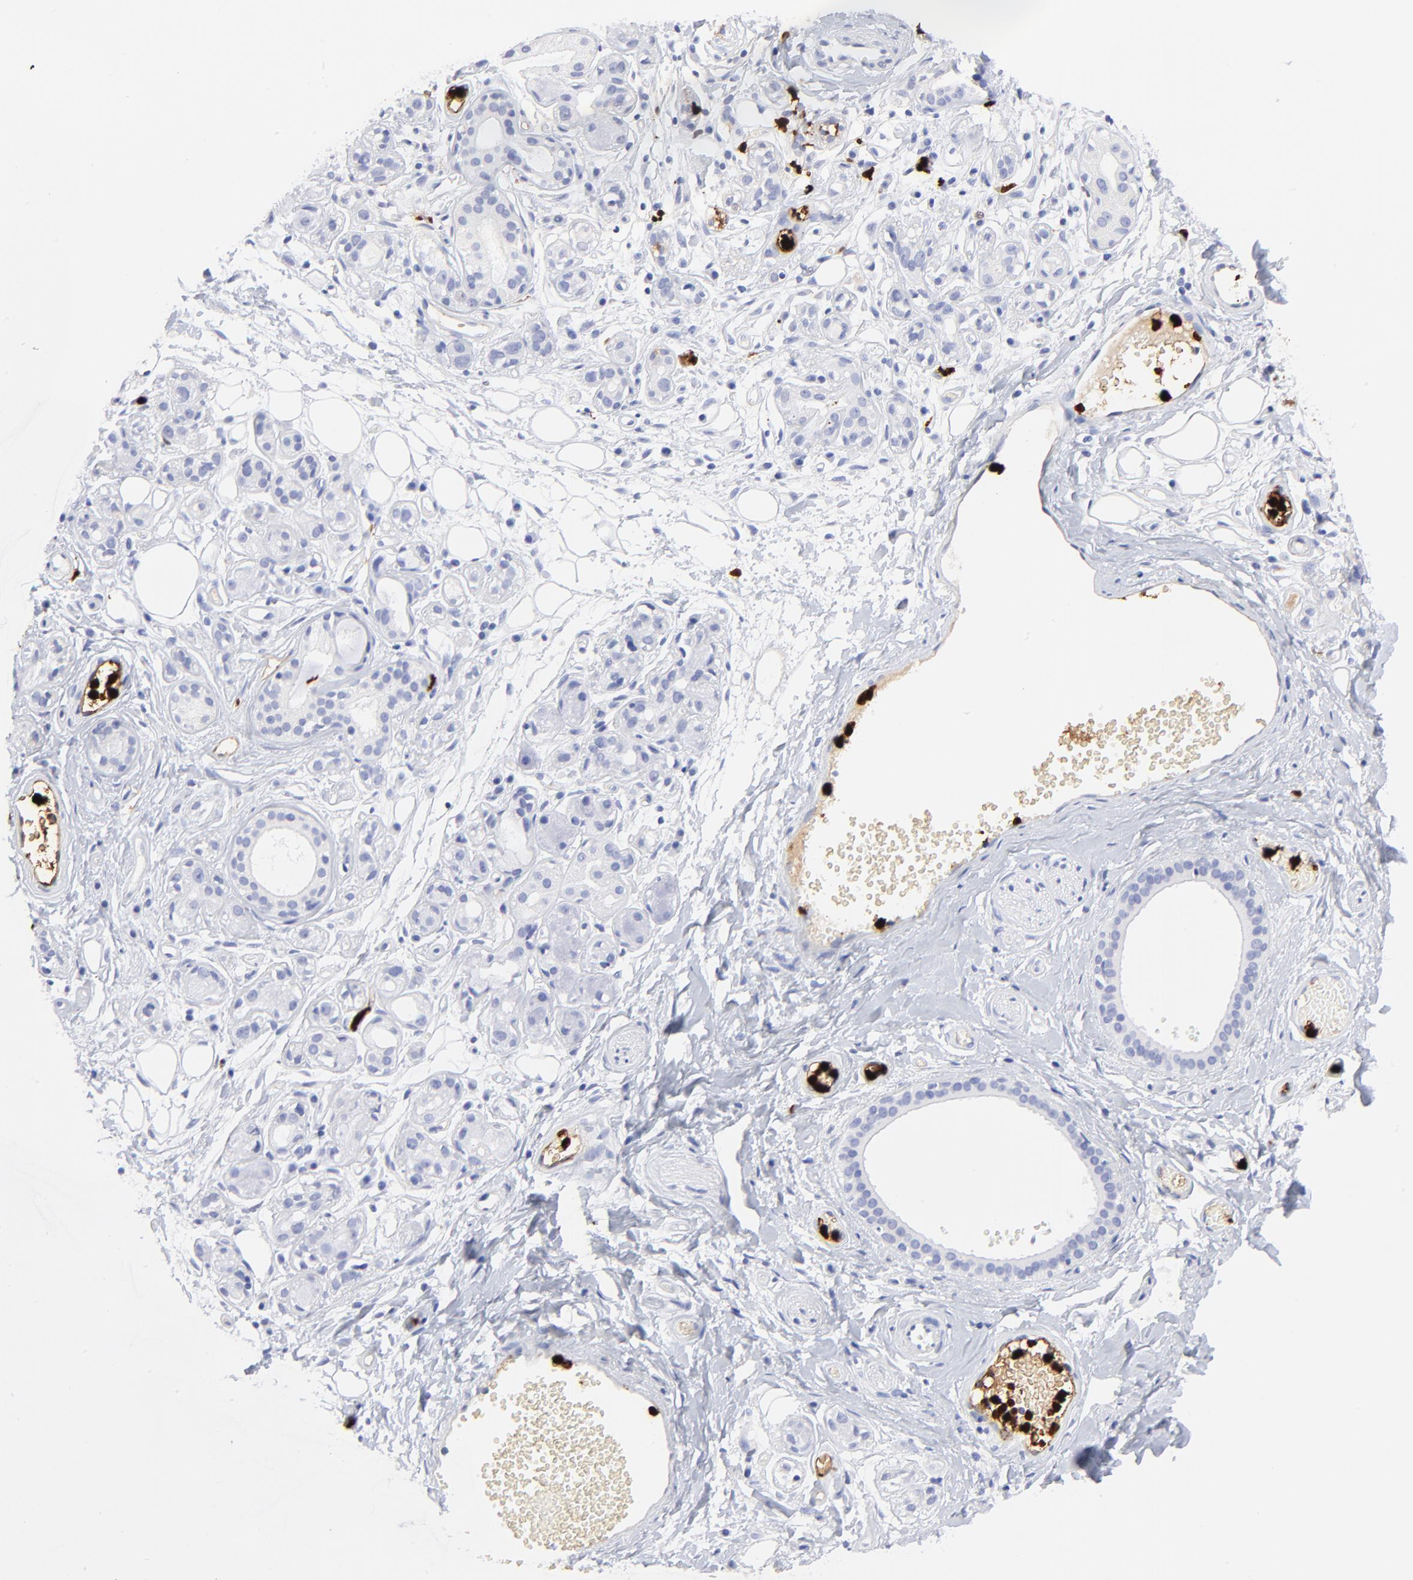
{"staining": {"intensity": "negative", "quantity": "none", "location": "none"}, "tissue": "salivary gland", "cell_type": "Glandular cells", "image_type": "normal", "snomed": [{"axis": "morphology", "description": "Normal tissue, NOS"}, {"axis": "topography", "description": "Salivary gland"}], "caption": "This is a histopathology image of immunohistochemistry staining of normal salivary gland, which shows no staining in glandular cells. Brightfield microscopy of immunohistochemistry stained with DAB (brown) and hematoxylin (blue), captured at high magnification.", "gene": "S100A12", "patient": {"sex": "male", "age": 54}}